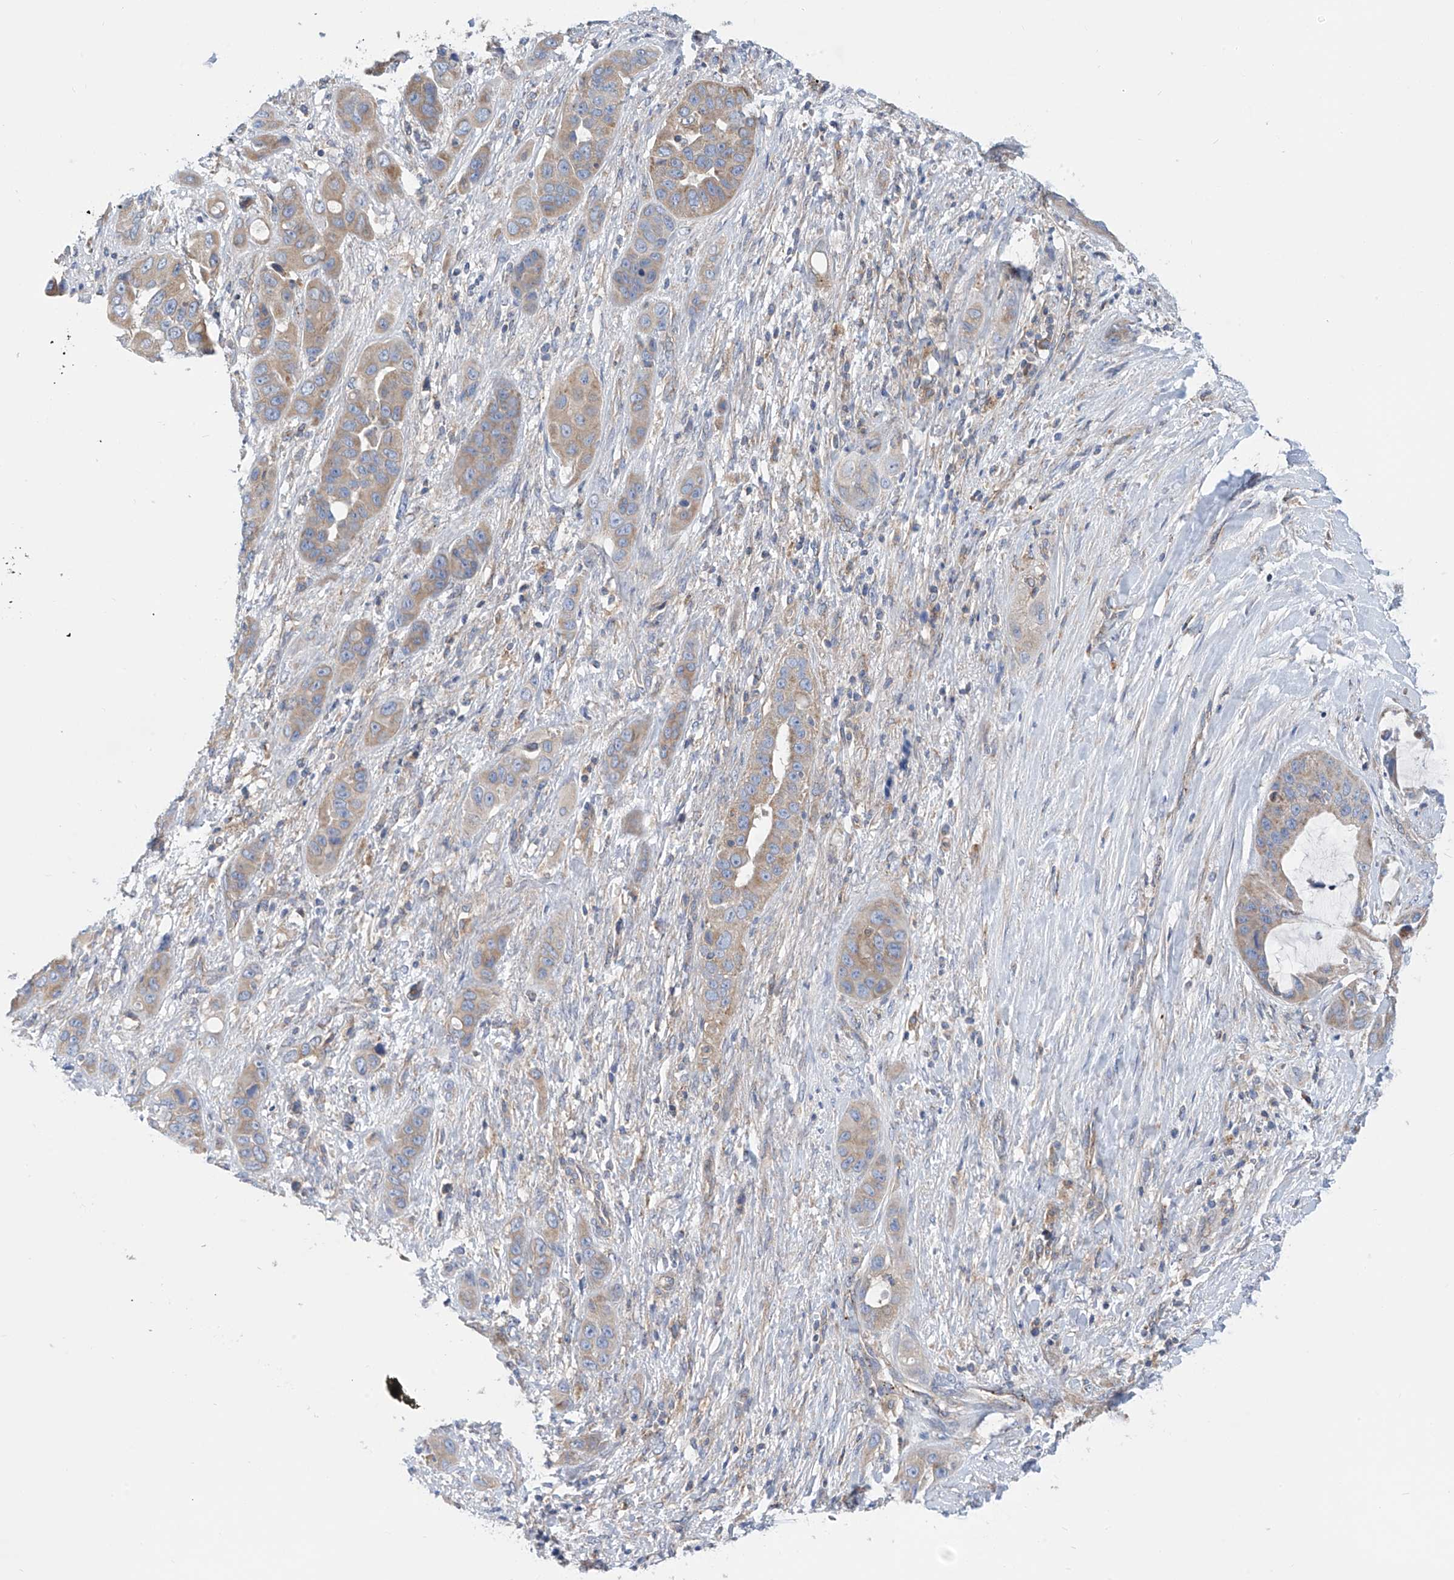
{"staining": {"intensity": "weak", "quantity": "25%-75%", "location": "cytoplasmic/membranous"}, "tissue": "liver cancer", "cell_type": "Tumor cells", "image_type": "cancer", "snomed": [{"axis": "morphology", "description": "Cholangiocarcinoma"}, {"axis": "topography", "description": "Liver"}], "caption": "An image showing weak cytoplasmic/membranous expression in approximately 25%-75% of tumor cells in cholangiocarcinoma (liver), as visualized by brown immunohistochemical staining.", "gene": "P2RX7", "patient": {"sex": "female", "age": 52}}